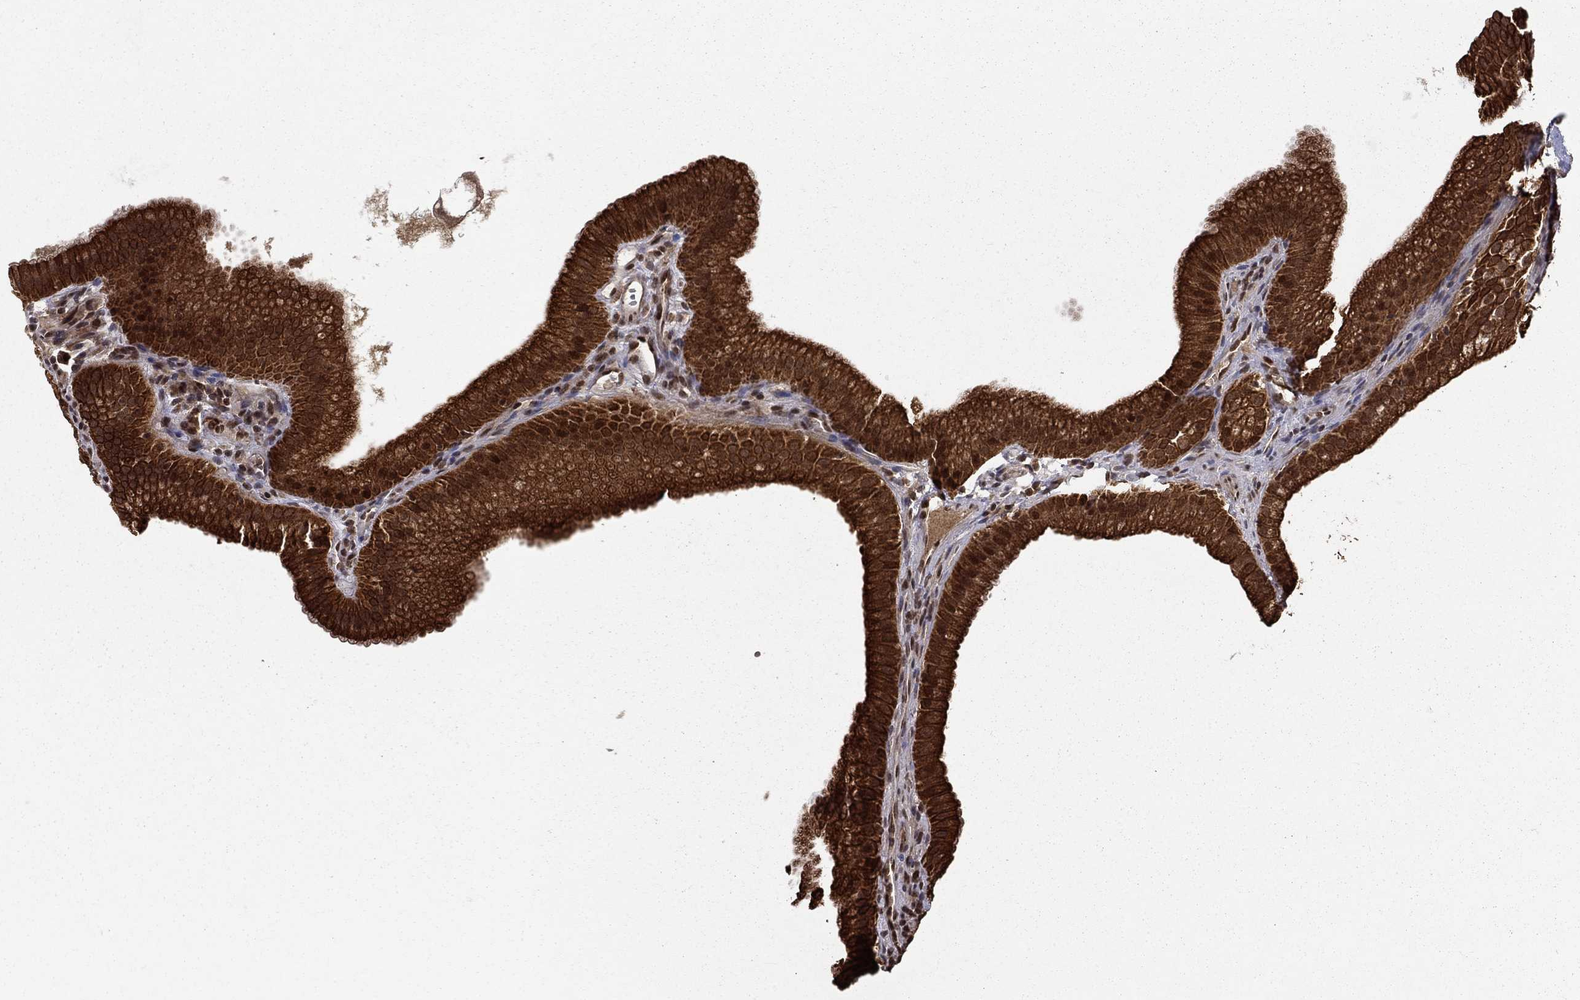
{"staining": {"intensity": "strong", "quantity": ">75%", "location": "cytoplasmic/membranous,nuclear"}, "tissue": "gallbladder", "cell_type": "Glandular cells", "image_type": "normal", "snomed": [{"axis": "morphology", "description": "Normal tissue, NOS"}, {"axis": "topography", "description": "Gallbladder"}], "caption": "The micrograph displays a brown stain indicating the presence of a protein in the cytoplasmic/membranous,nuclear of glandular cells in gallbladder. Immunohistochemistry (ihc) stains the protein of interest in brown and the nuclei are stained blue.", "gene": "CDCA7L", "patient": {"sex": "male", "age": 67}}